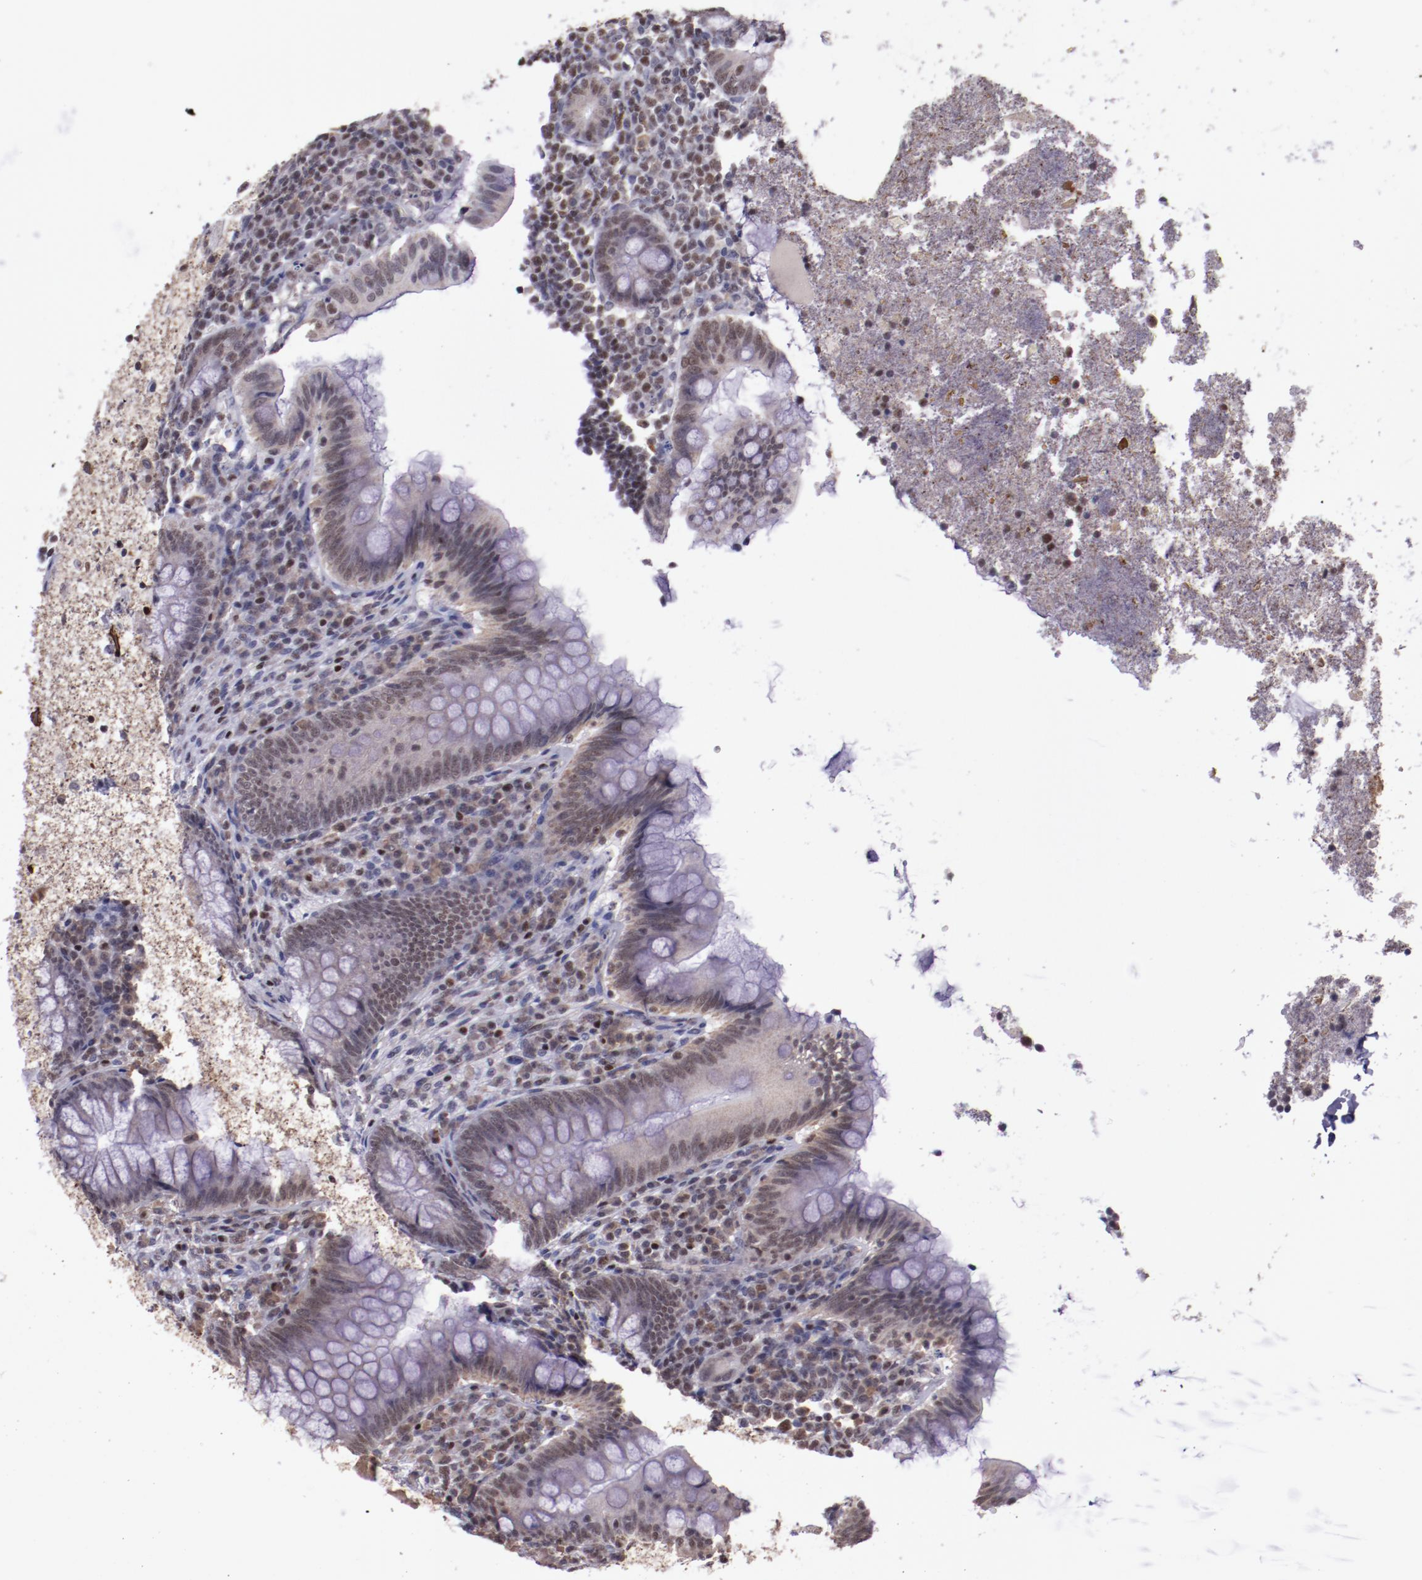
{"staining": {"intensity": "weak", "quantity": ">75%", "location": "nuclear"}, "tissue": "appendix", "cell_type": "Glandular cells", "image_type": "normal", "snomed": [{"axis": "morphology", "description": "Normal tissue, NOS"}, {"axis": "topography", "description": "Appendix"}], "caption": "Immunohistochemical staining of benign human appendix demonstrates >75% levels of weak nuclear protein expression in about >75% of glandular cells.", "gene": "ELF1", "patient": {"sex": "female", "age": 66}}